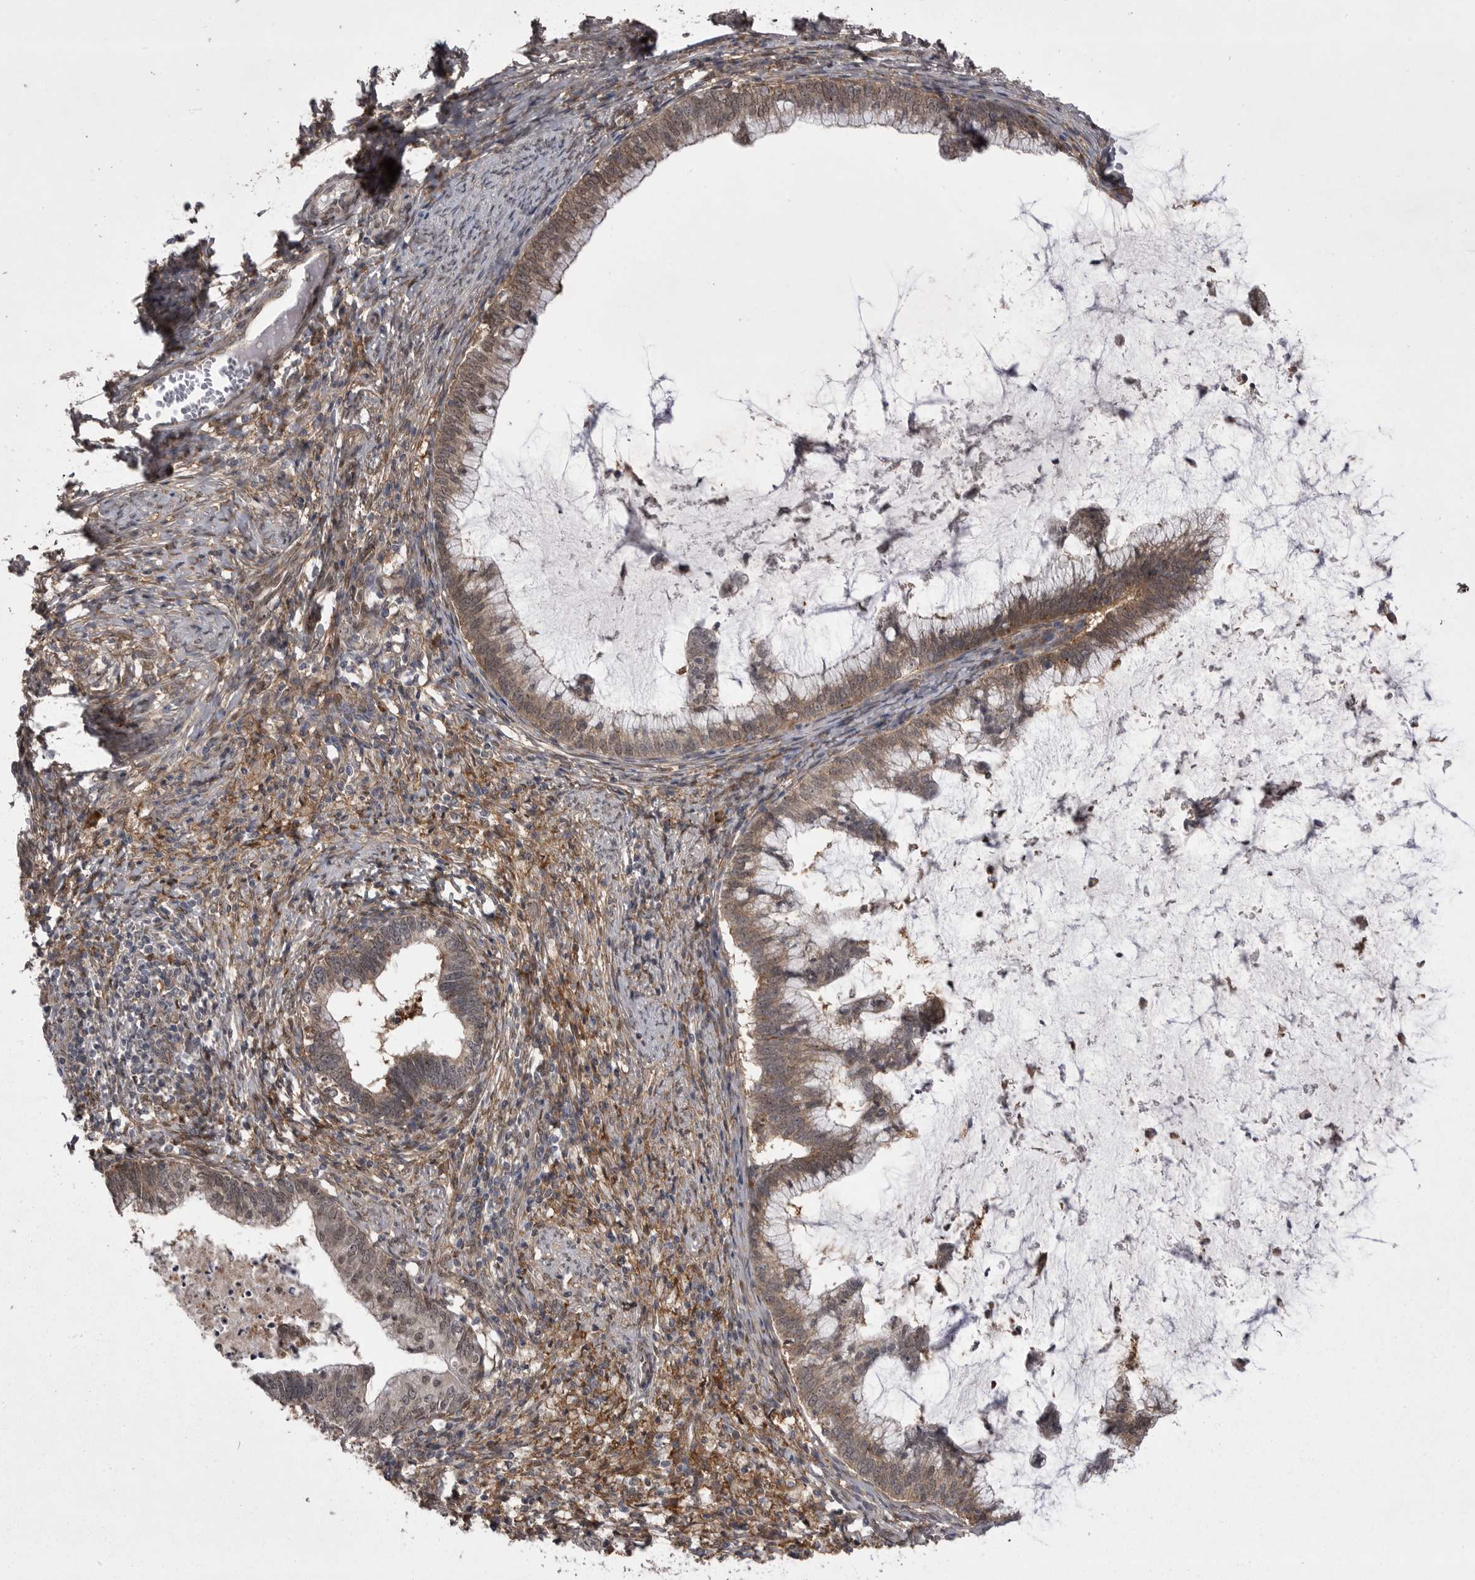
{"staining": {"intensity": "moderate", "quantity": ">75%", "location": "cytoplasmic/membranous"}, "tissue": "cervical cancer", "cell_type": "Tumor cells", "image_type": "cancer", "snomed": [{"axis": "morphology", "description": "Adenocarcinoma, NOS"}, {"axis": "topography", "description": "Cervix"}], "caption": "DAB immunohistochemical staining of human cervical adenocarcinoma demonstrates moderate cytoplasmic/membranous protein positivity in about >75% of tumor cells.", "gene": "ABL1", "patient": {"sex": "female", "age": 36}}